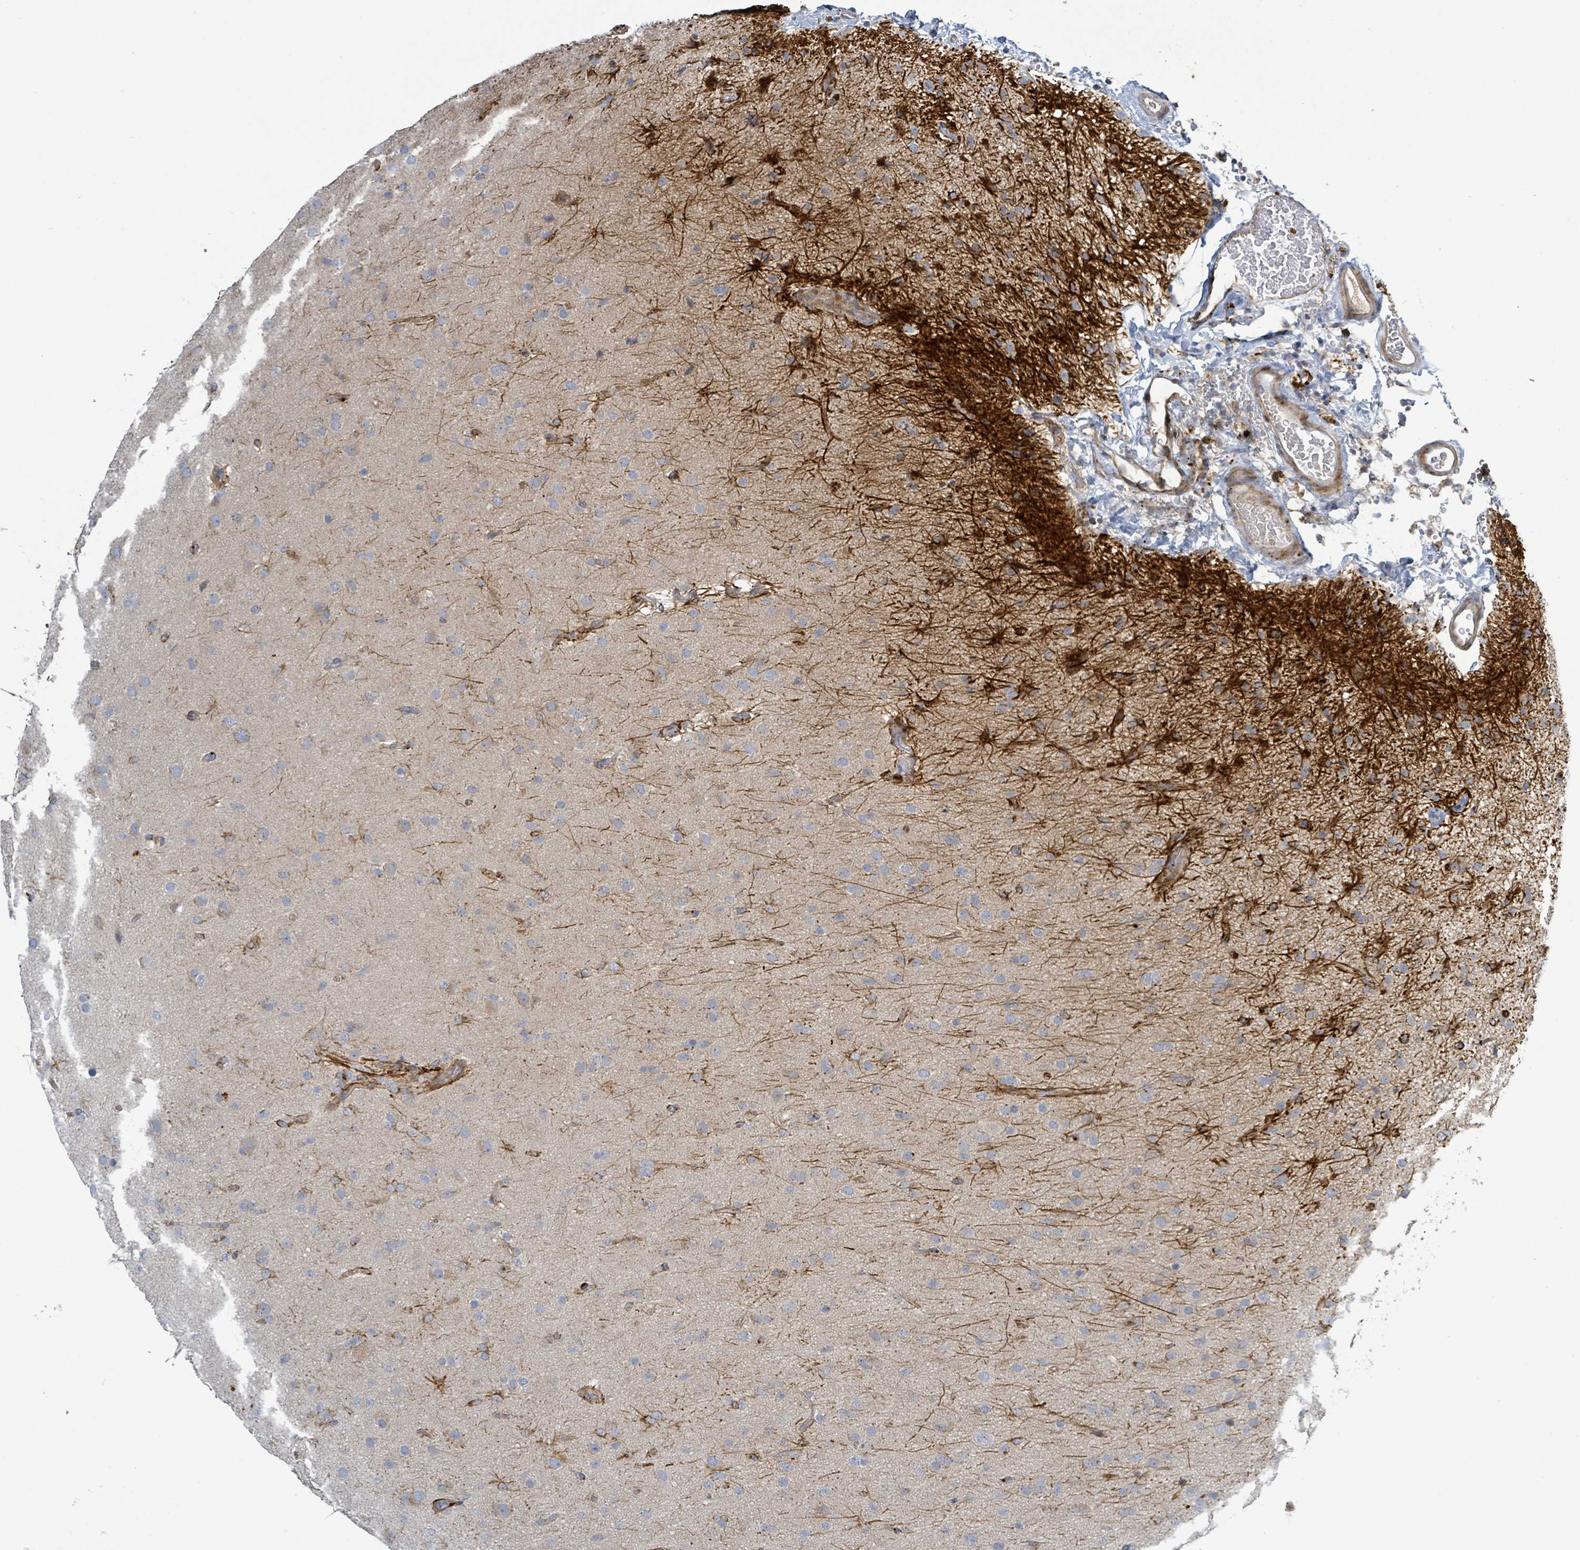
{"staining": {"intensity": "negative", "quantity": "none", "location": "none"}, "tissue": "glioma", "cell_type": "Tumor cells", "image_type": "cancer", "snomed": [{"axis": "morphology", "description": "Glioma, malignant, Low grade"}, {"axis": "topography", "description": "Brain"}], "caption": "The micrograph exhibits no significant staining in tumor cells of malignant glioma (low-grade).", "gene": "CFAP210", "patient": {"sex": "male", "age": 65}}